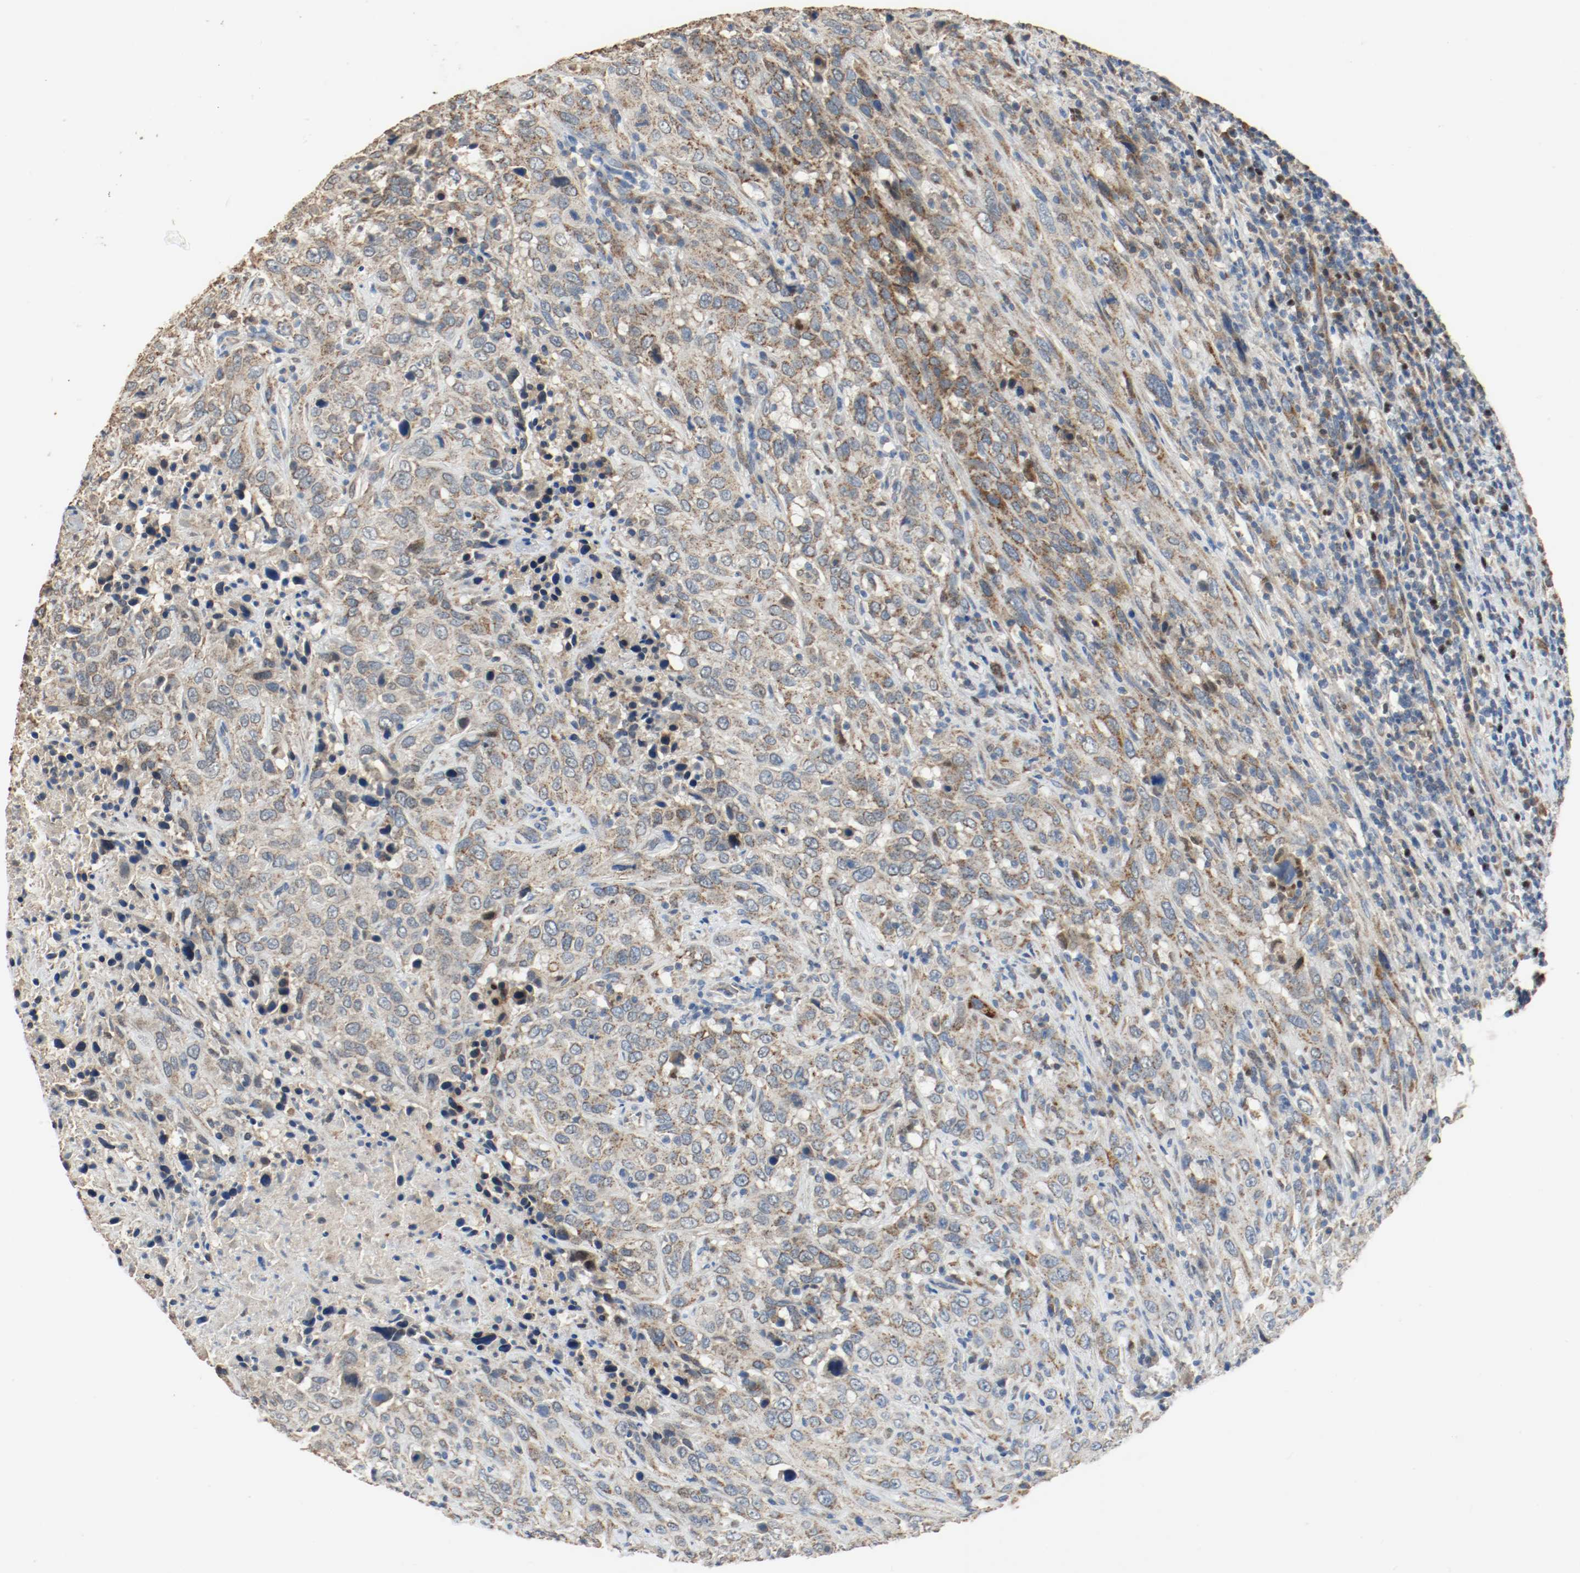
{"staining": {"intensity": "strong", "quantity": ">75%", "location": "cytoplasmic/membranous"}, "tissue": "urothelial cancer", "cell_type": "Tumor cells", "image_type": "cancer", "snomed": [{"axis": "morphology", "description": "Urothelial carcinoma, High grade"}, {"axis": "topography", "description": "Urinary bladder"}], "caption": "A brown stain labels strong cytoplasmic/membranous expression of a protein in urothelial cancer tumor cells.", "gene": "ALDH4A1", "patient": {"sex": "male", "age": 61}}